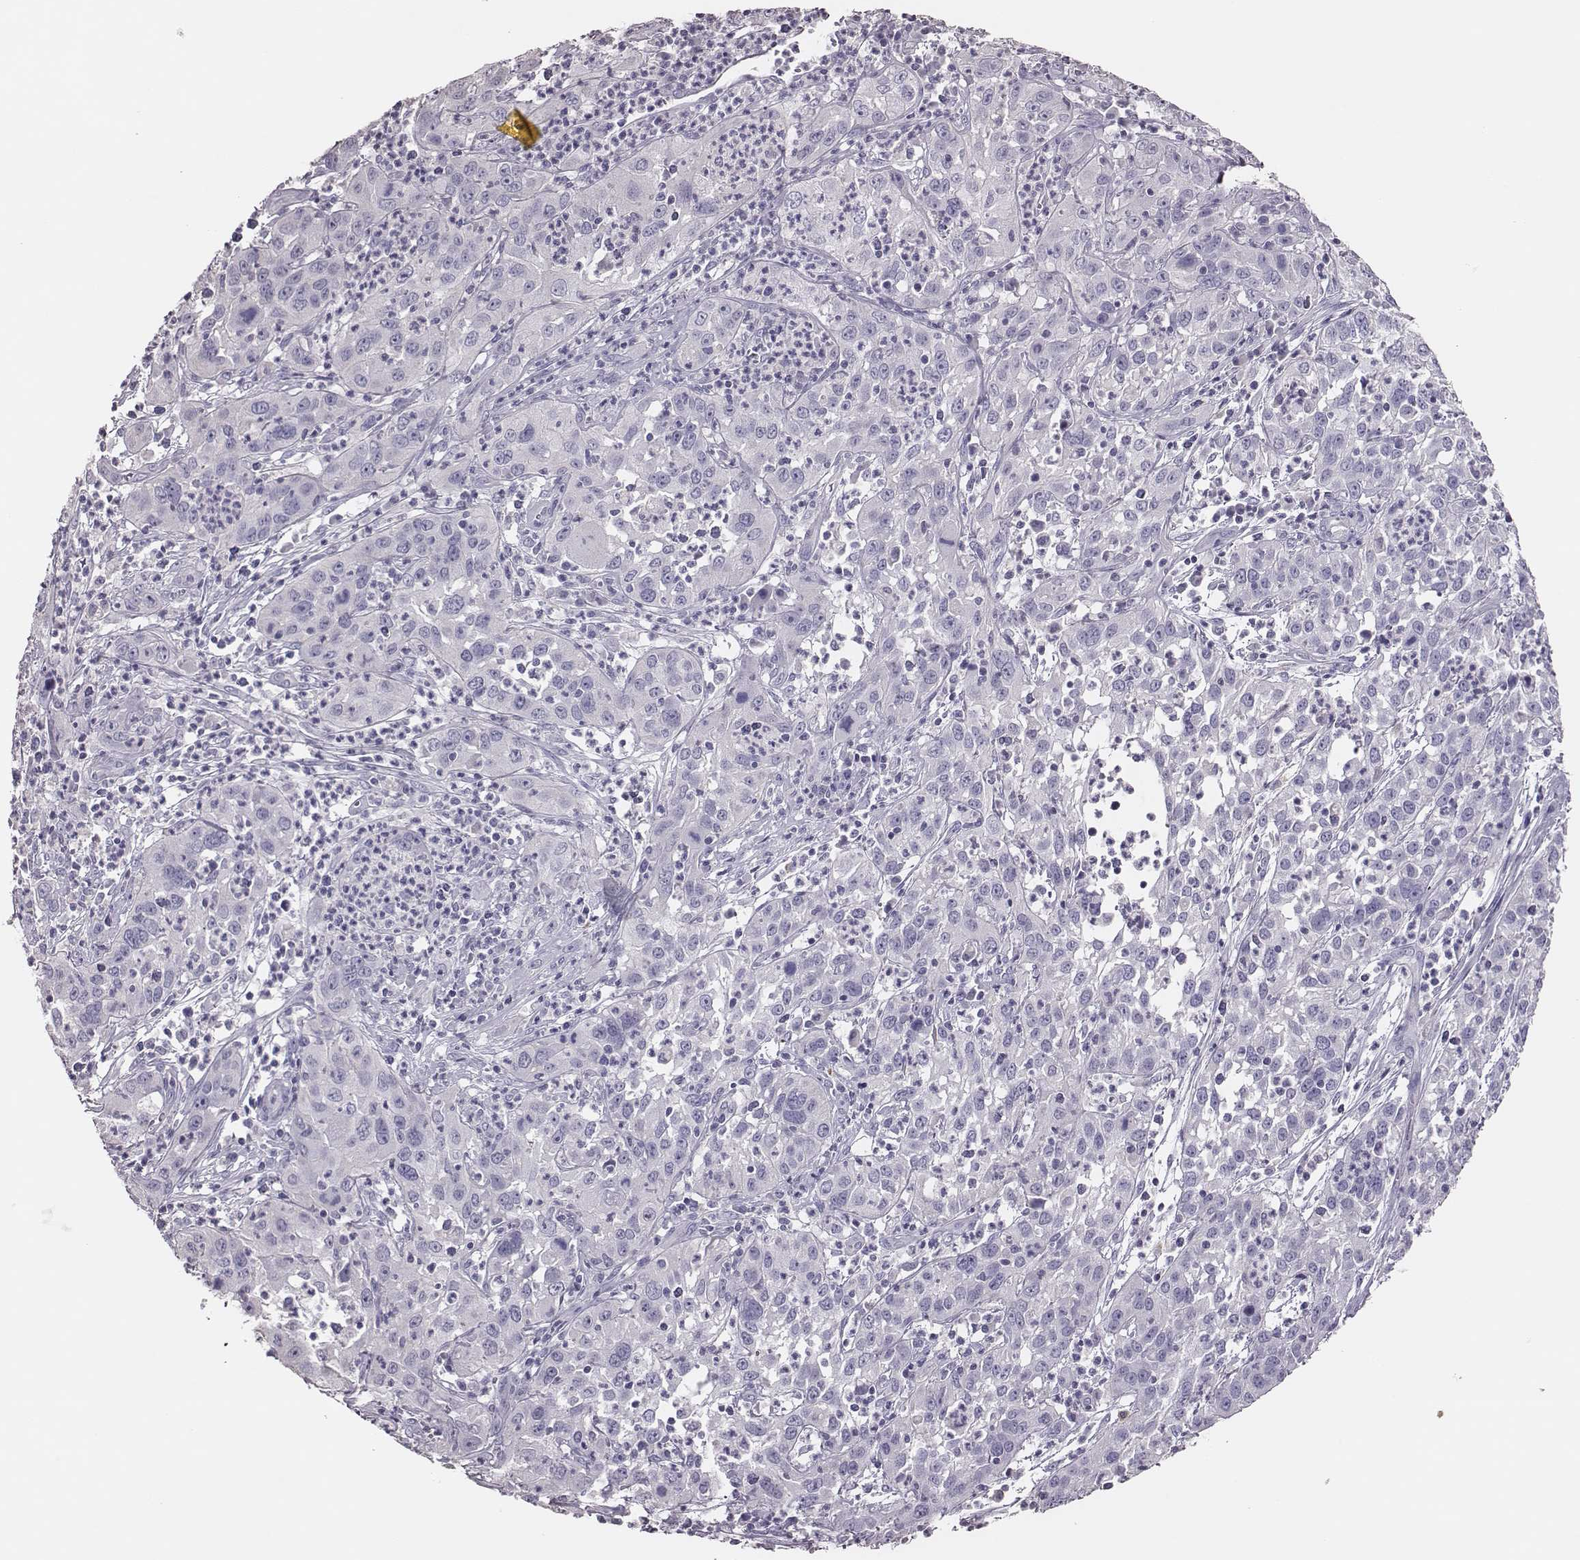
{"staining": {"intensity": "negative", "quantity": "none", "location": "none"}, "tissue": "cervical cancer", "cell_type": "Tumor cells", "image_type": "cancer", "snomed": [{"axis": "morphology", "description": "Squamous cell carcinoma, NOS"}, {"axis": "topography", "description": "Cervix"}], "caption": "Cervical squamous cell carcinoma was stained to show a protein in brown. There is no significant expression in tumor cells.", "gene": "P2RY10", "patient": {"sex": "female", "age": 32}}